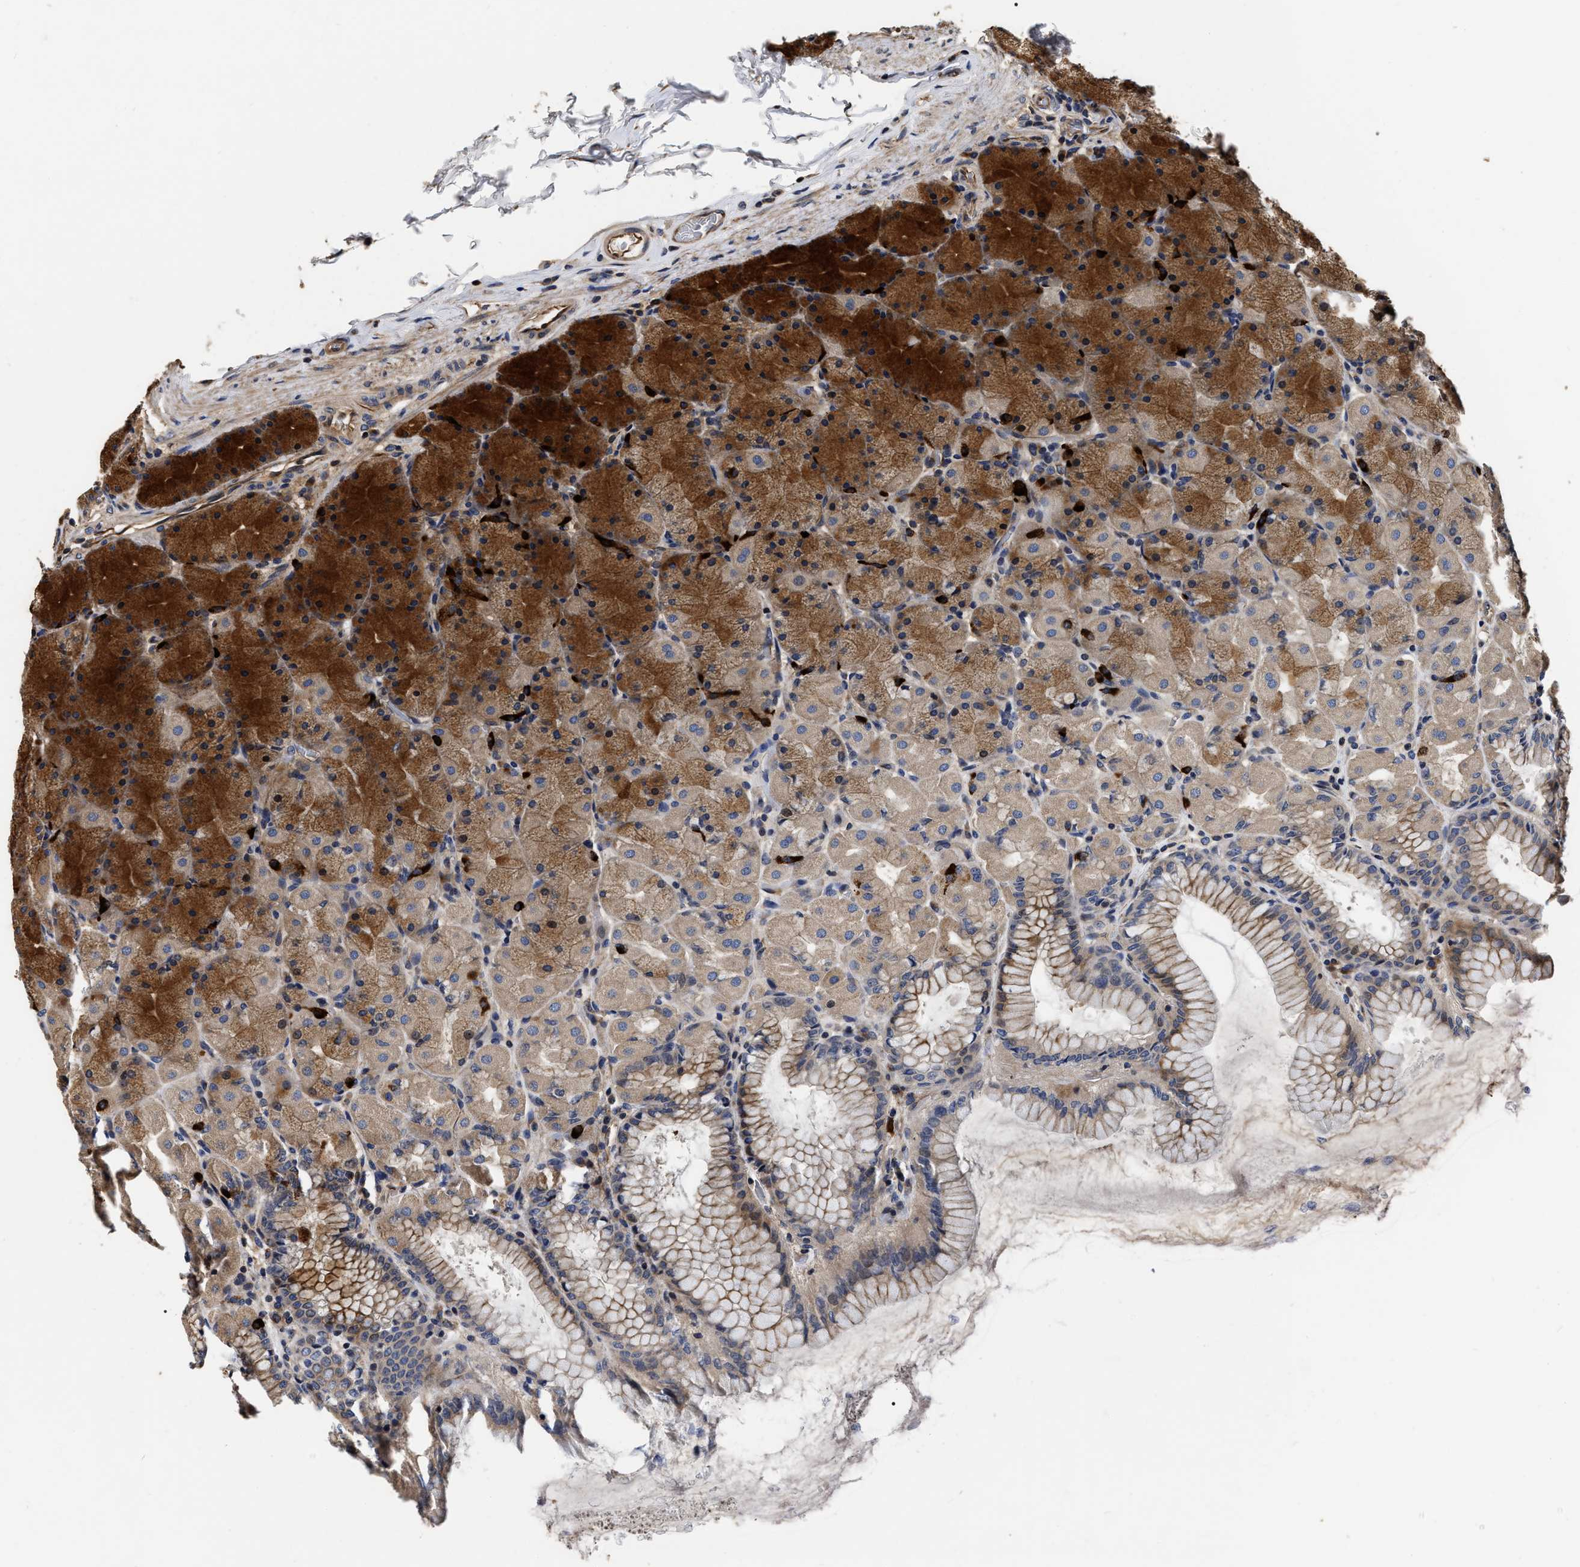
{"staining": {"intensity": "strong", "quantity": "25%-75%", "location": "cytoplasmic/membranous"}, "tissue": "stomach", "cell_type": "Glandular cells", "image_type": "normal", "snomed": [{"axis": "morphology", "description": "Normal tissue, NOS"}, {"axis": "topography", "description": "Stomach, upper"}], "caption": "The photomicrograph shows staining of unremarkable stomach, revealing strong cytoplasmic/membranous protein expression (brown color) within glandular cells. (DAB = brown stain, brightfield microscopy at high magnification).", "gene": "ABCG8", "patient": {"sex": "female", "age": 56}}